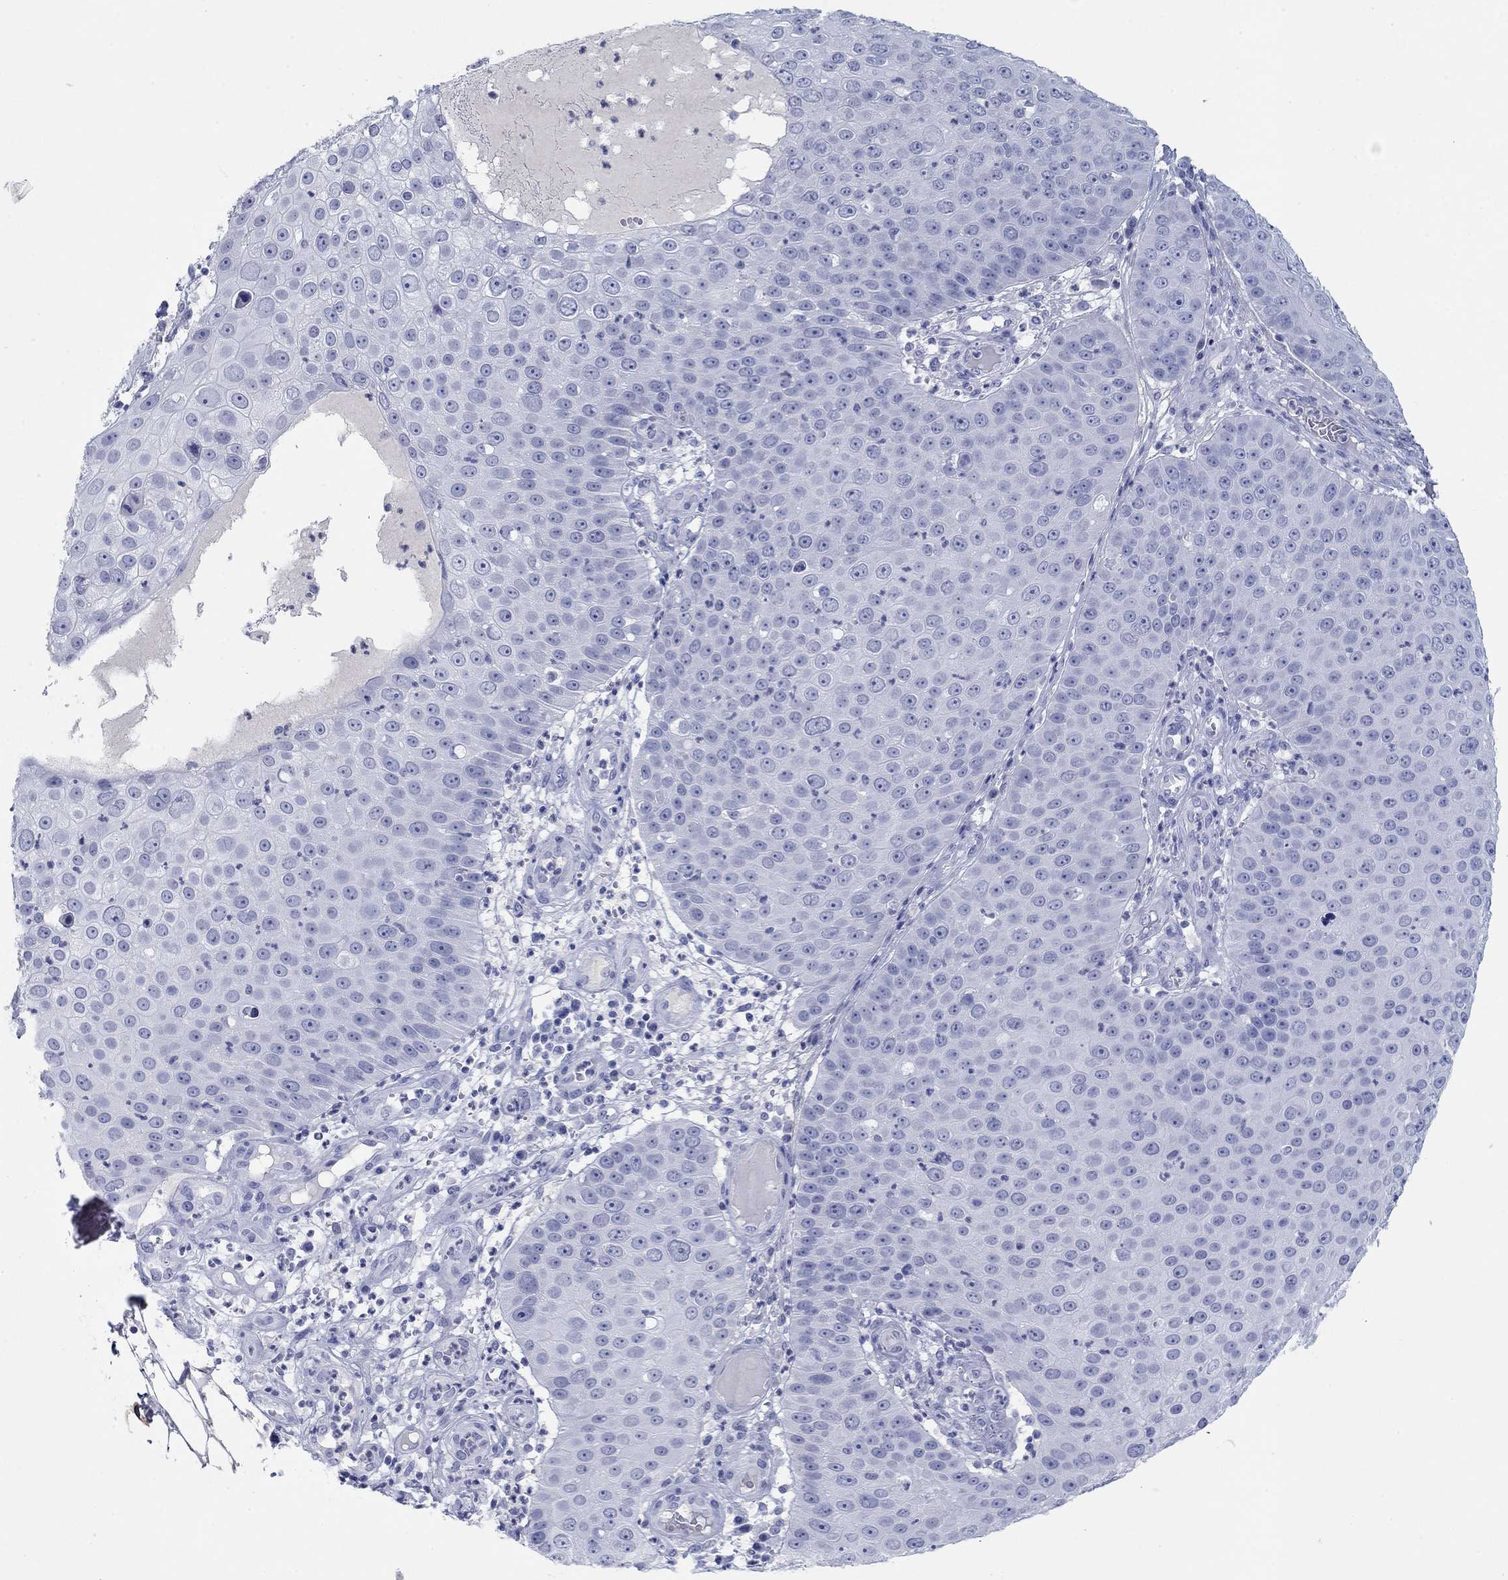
{"staining": {"intensity": "negative", "quantity": "none", "location": "none"}, "tissue": "skin cancer", "cell_type": "Tumor cells", "image_type": "cancer", "snomed": [{"axis": "morphology", "description": "Squamous cell carcinoma, NOS"}, {"axis": "topography", "description": "Skin"}], "caption": "The immunohistochemistry (IHC) photomicrograph has no significant expression in tumor cells of skin cancer tissue.", "gene": "PDYN", "patient": {"sex": "male", "age": 71}}